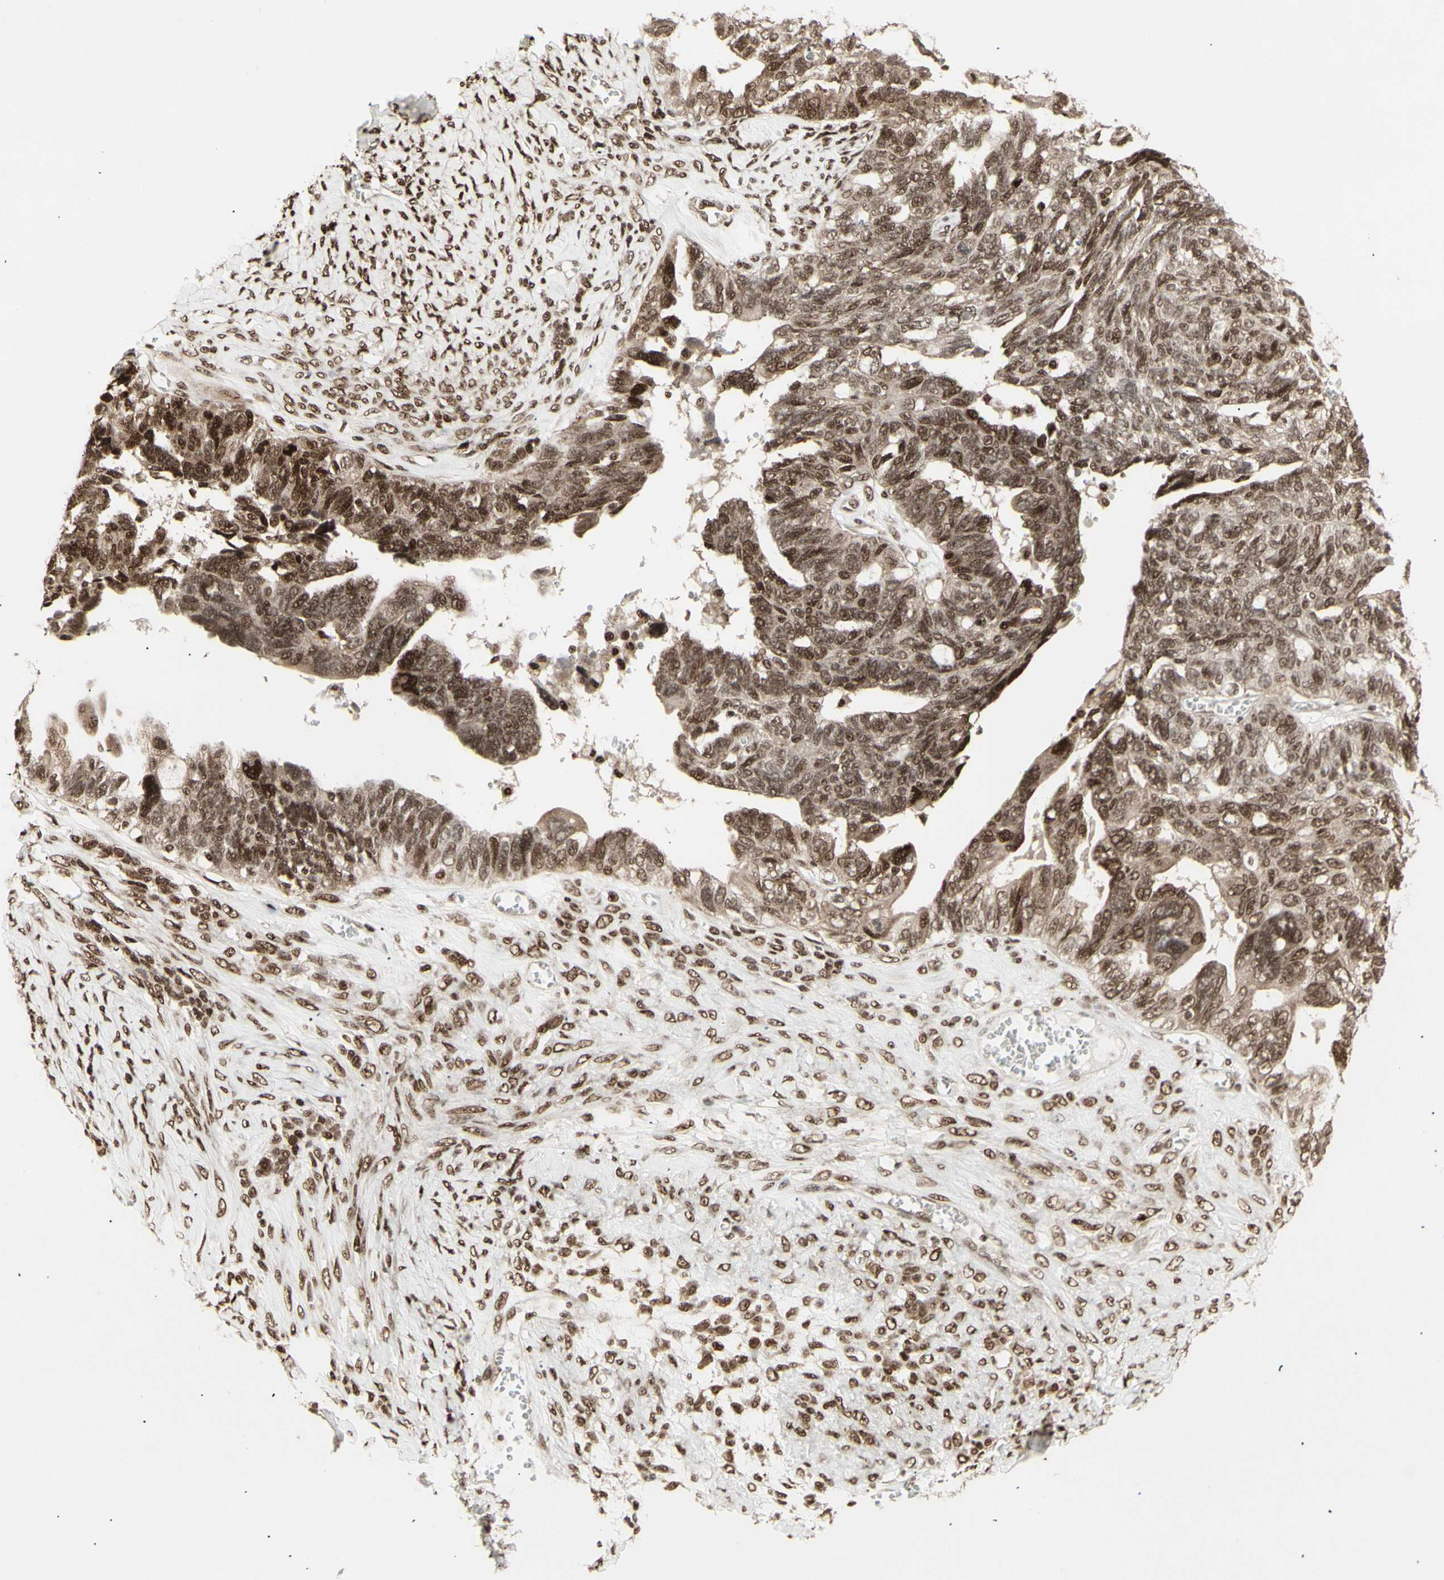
{"staining": {"intensity": "moderate", "quantity": ">75%", "location": "cytoplasmic/membranous,nuclear"}, "tissue": "ovarian cancer", "cell_type": "Tumor cells", "image_type": "cancer", "snomed": [{"axis": "morphology", "description": "Cystadenocarcinoma, serous, NOS"}, {"axis": "topography", "description": "Ovary"}], "caption": "Immunohistochemistry photomicrograph of human ovarian cancer stained for a protein (brown), which reveals medium levels of moderate cytoplasmic/membranous and nuclear expression in approximately >75% of tumor cells.", "gene": "CBX1", "patient": {"sex": "female", "age": 79}}